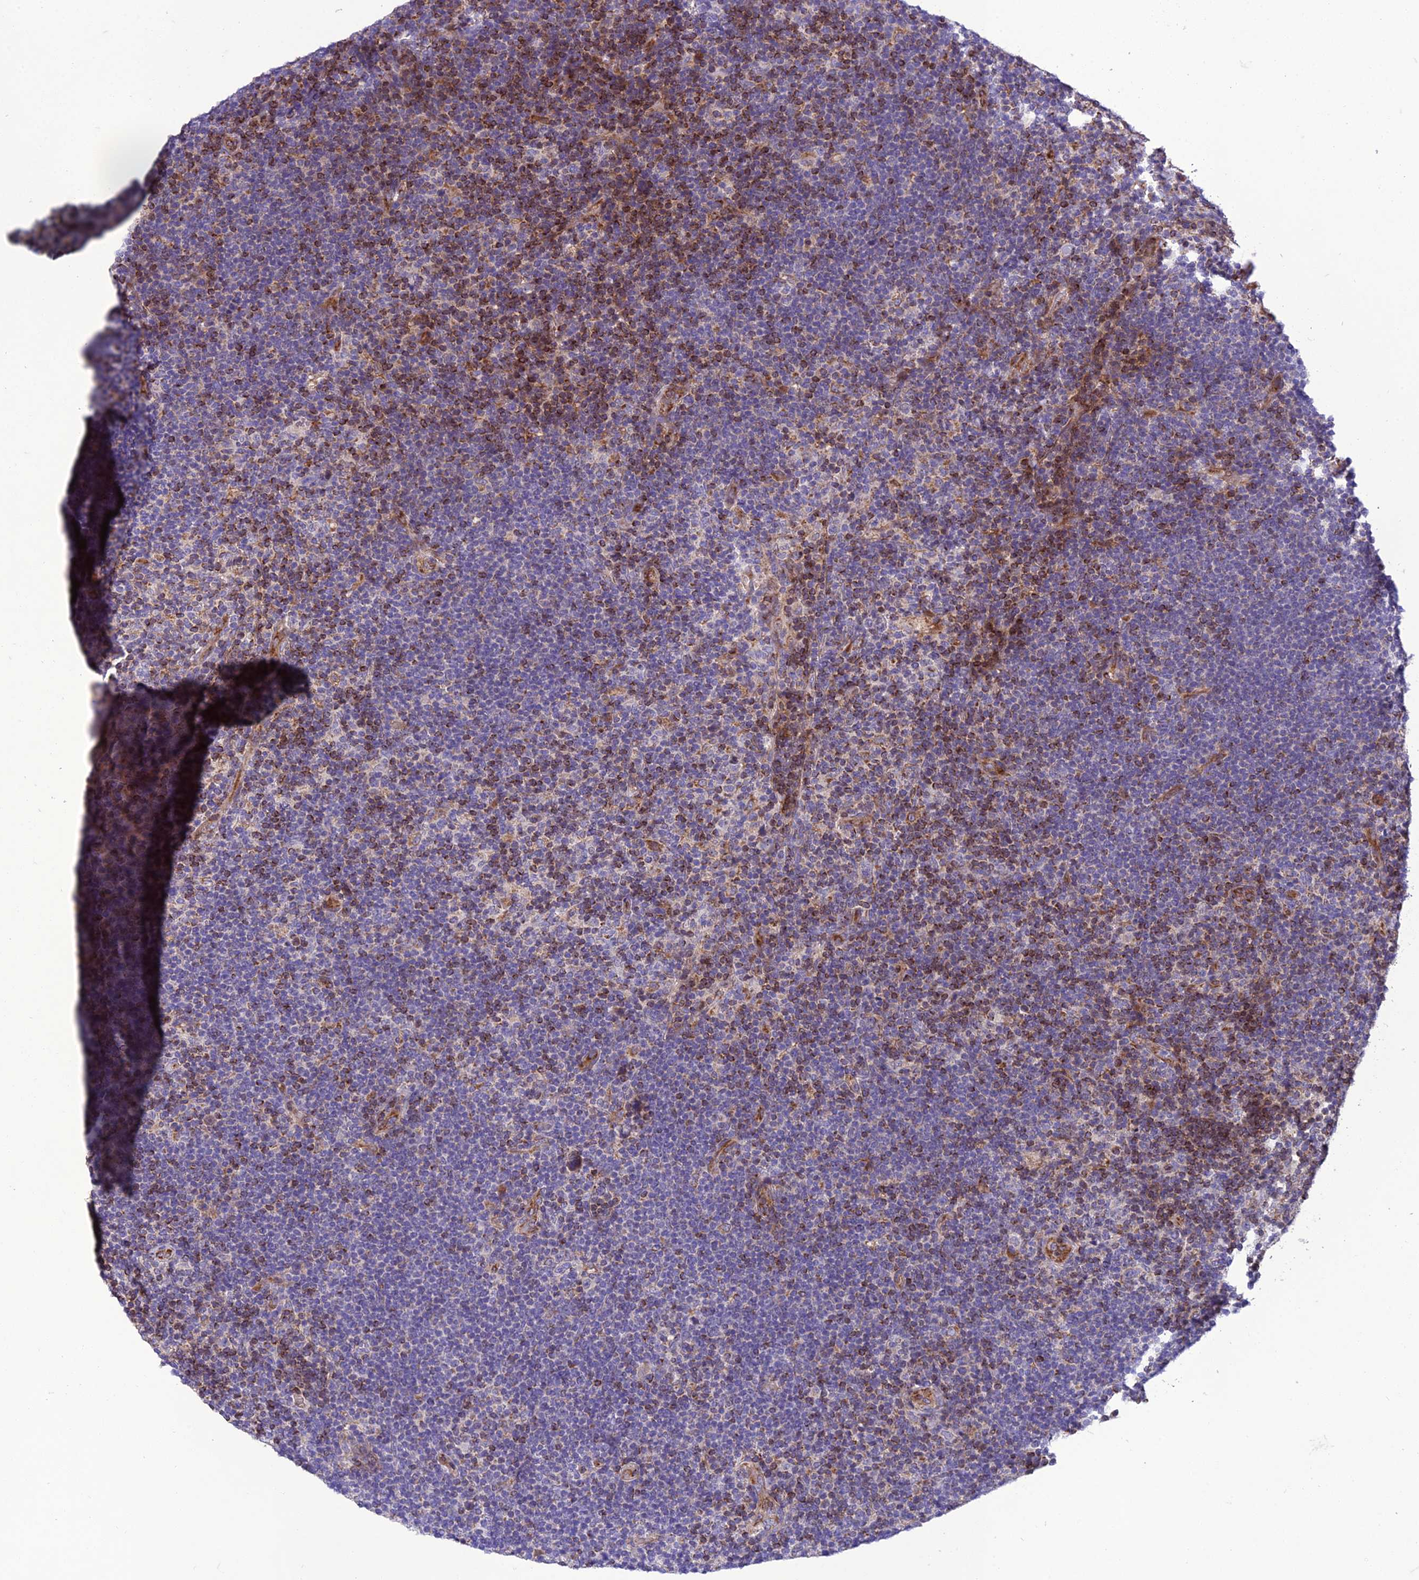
{"staining": {"intensity": "negative", "quantity": "none", "location": "none"}, "tissue": "lymphoma", "cell_type": "Tumor cells", "image_type": "cancer", "snomed": [{"axis": "morphology", "description": "Hodgkin's disease, NOS"}, {"axis": "topography", "description": "Lymph node"}], "caption": "High power microscopy photomicrograph of an immunohistochemistry (IHC) image of lymphoma, revealing no significant expression in tumor cells.", "gene": "GIMAP1", "patient": {"sex": "female", "age": 57}}